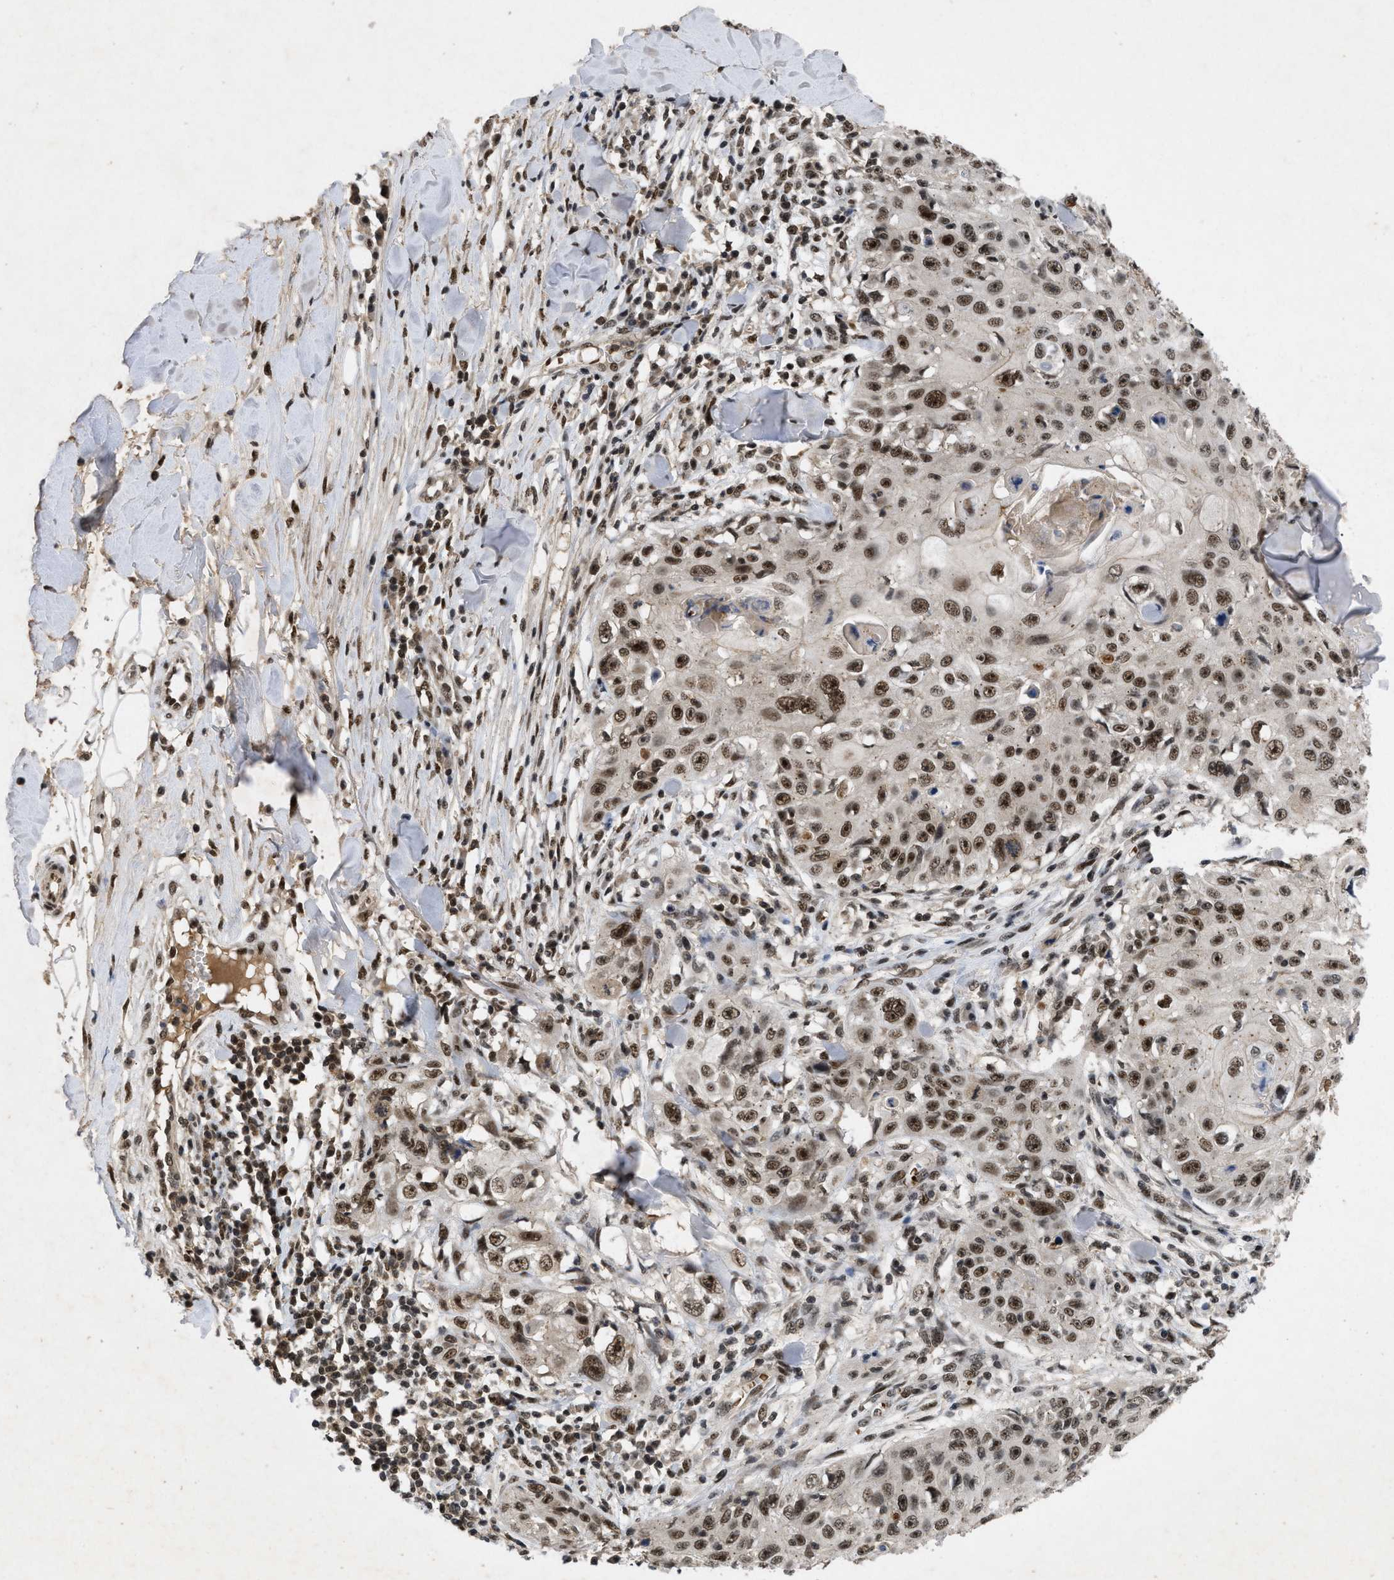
{"staining": {"intensity": "strong", "quantity": ">75%", "location": "nuclear"}, "tissue": "skin cancer", "cell_type": "Tumor cells", "image_type": "cancer", "snomed": [{"axis": "morphology", "description": "Squamous cell carcinoma, NOS"}, {"axis": "topography", "description": "Skin"}], "caption": "DAB immunohistochemical staining of human skin cancer shows strong nuclear protein expression in about >75% of tumor cells. (IHC, brightfield microscopy, high magnification).", "gene": "ZNF346", "patient": {"sex": "male", "age": 86}}